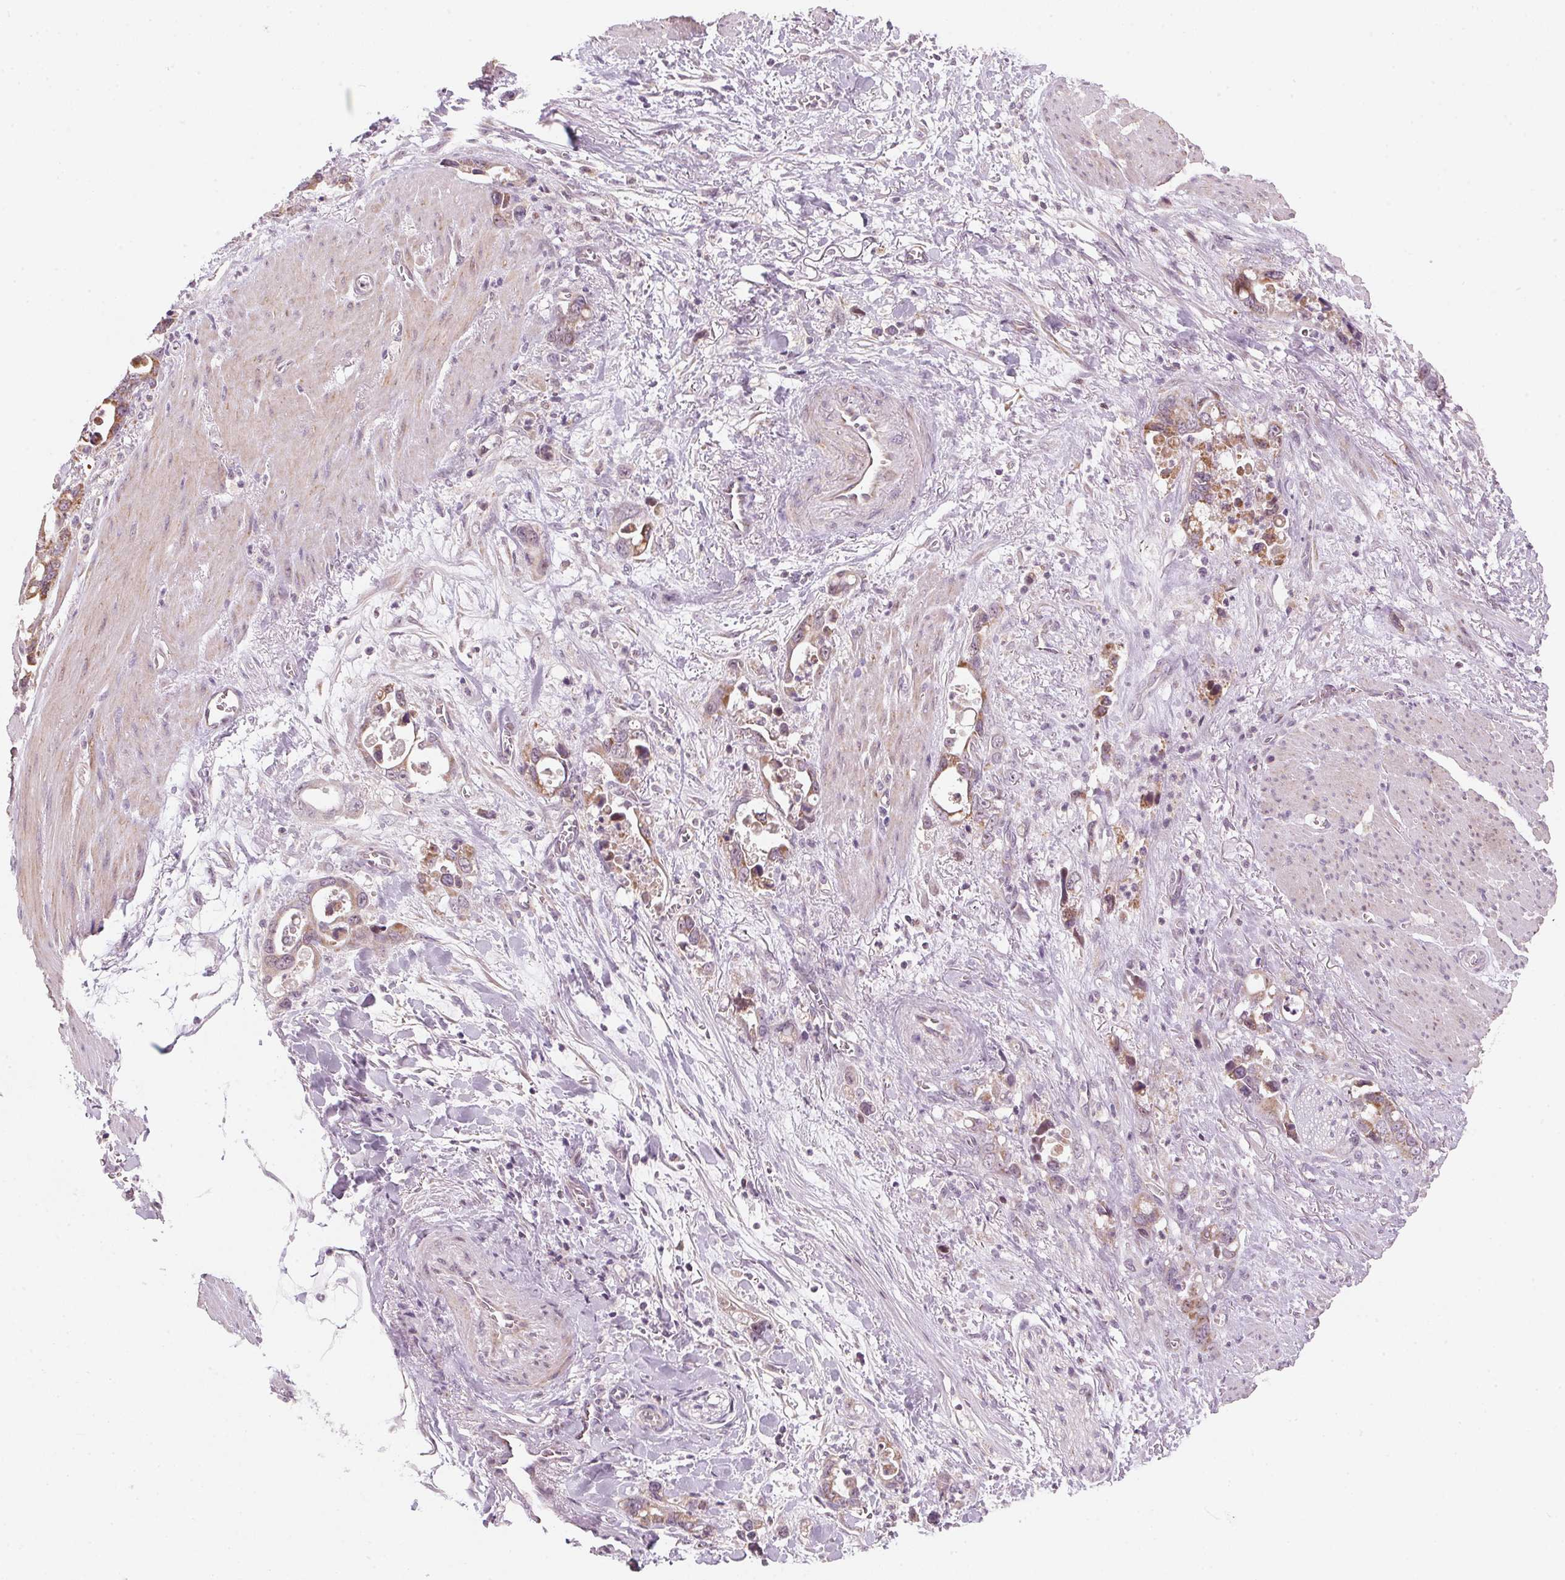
{"staining": {"intensity": "weak", "quantity": ">75%", "location": "cytoplasmic/membranous"}, "tissue": "stomach cancer", "cell_type": "Tumor cells", "image_type": "cancer", "snomed": [{"axis": "morphology", "description": "Normal tissue, NOS"}, {"axis": "morphology", "description": "Adenocarcinoma, NOS"}, {"axis": "topography", "description": "Esophagus"}, {"axis": "topography", "description": "Stomach, upper"}], "caption": "This image shows immunohistochemistry staining of human stomach cancer (adenocarcinoma), with low weak cytoplasmic/membranous staining in approximately >75% of tumor cells.", "gene": "COQ7", "patient": {"sex": "male", "age": 74}}